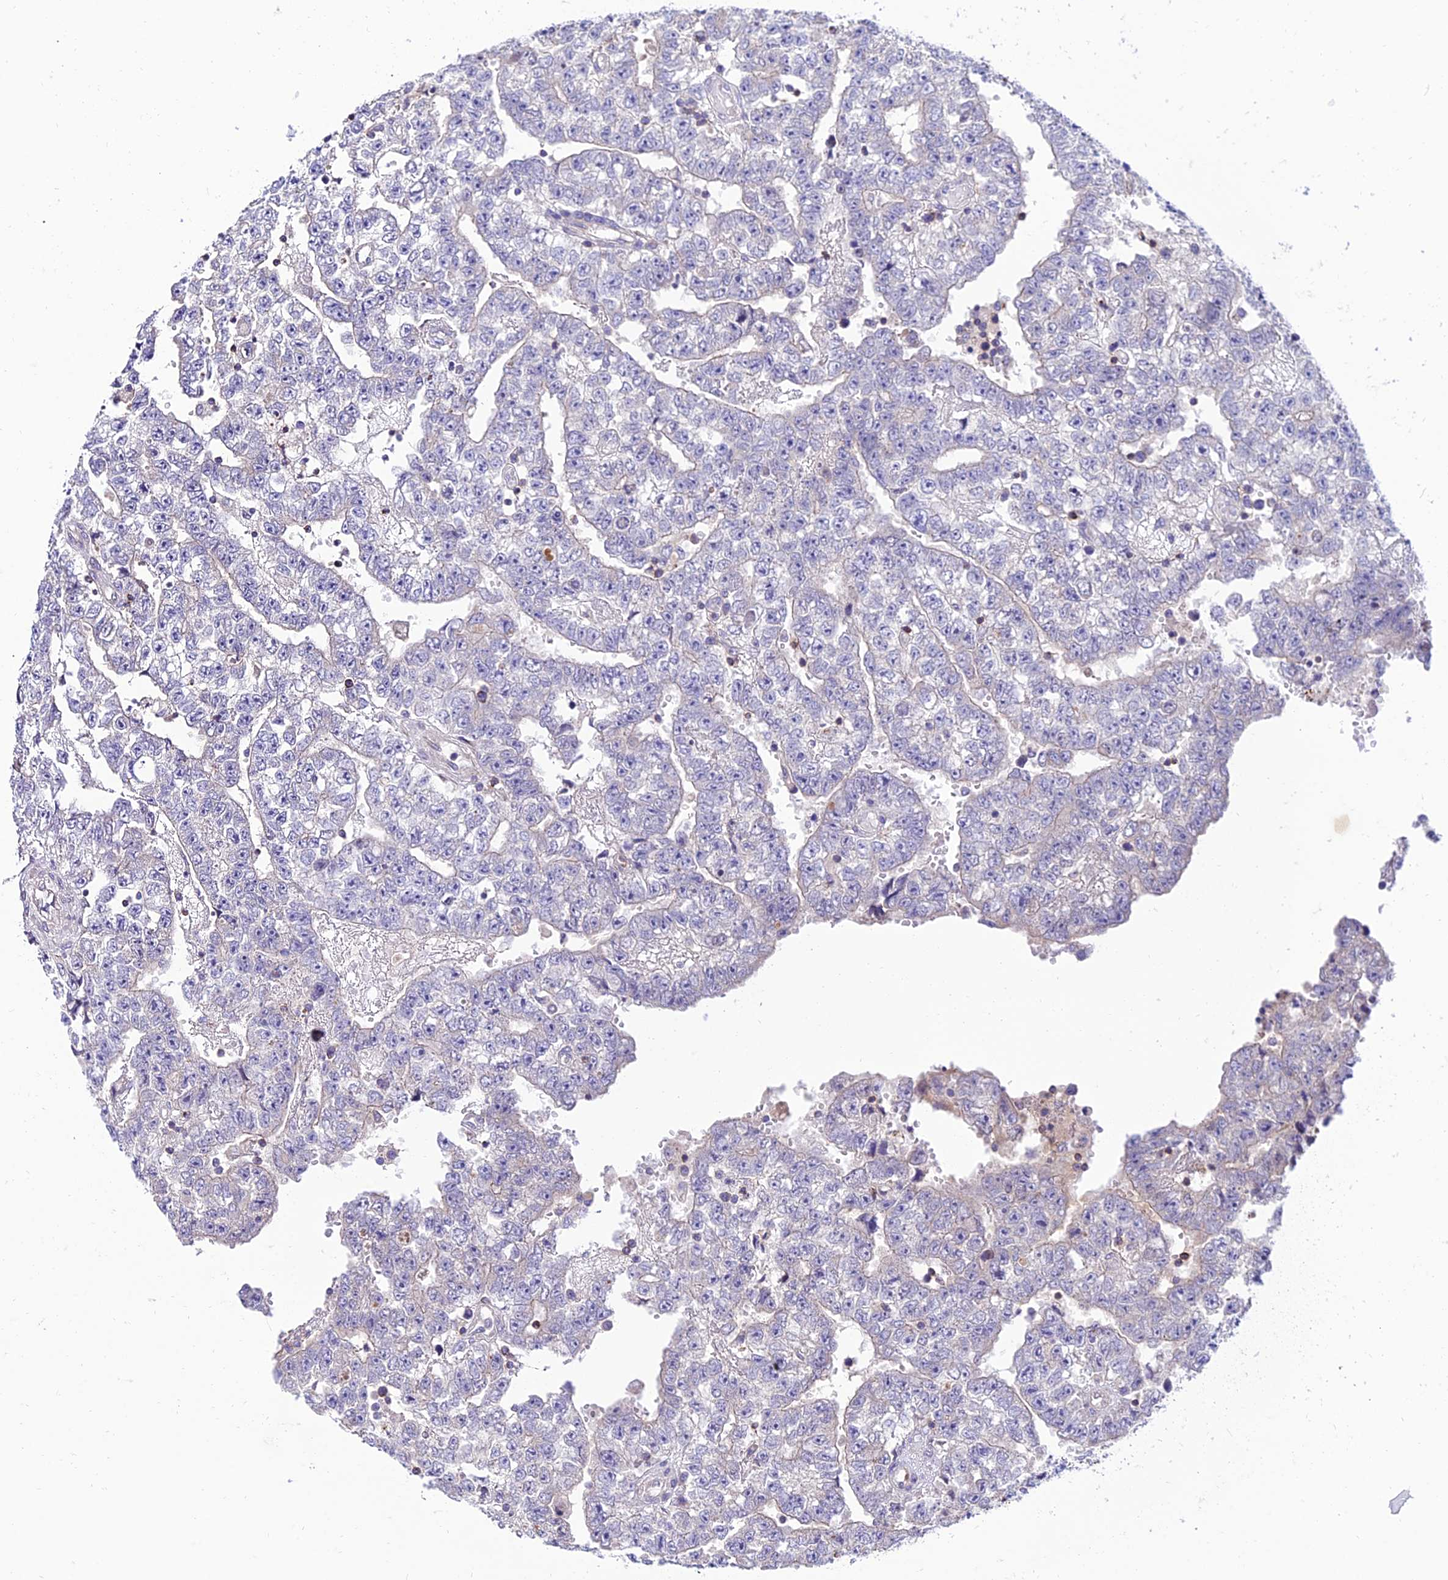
{"staining": {"intensity": "negative", "quantity": "none", "location": "none"}, "tissue": "testis cancer", "cell_type": "Tumor cells", "image_type": "cancer", "snomed": [{"axis": "morphology", "description": "Carcinoma, Embryonal, NOS"}, {"axis": "topography", "description": "Testis"}], "caption": "Micrograph shows no significant protein staining in tumor cells of testis cancer (embryonal carcinoma).", "gene": "C6orf132", "patient": {"sex": "male", "age": 25}}